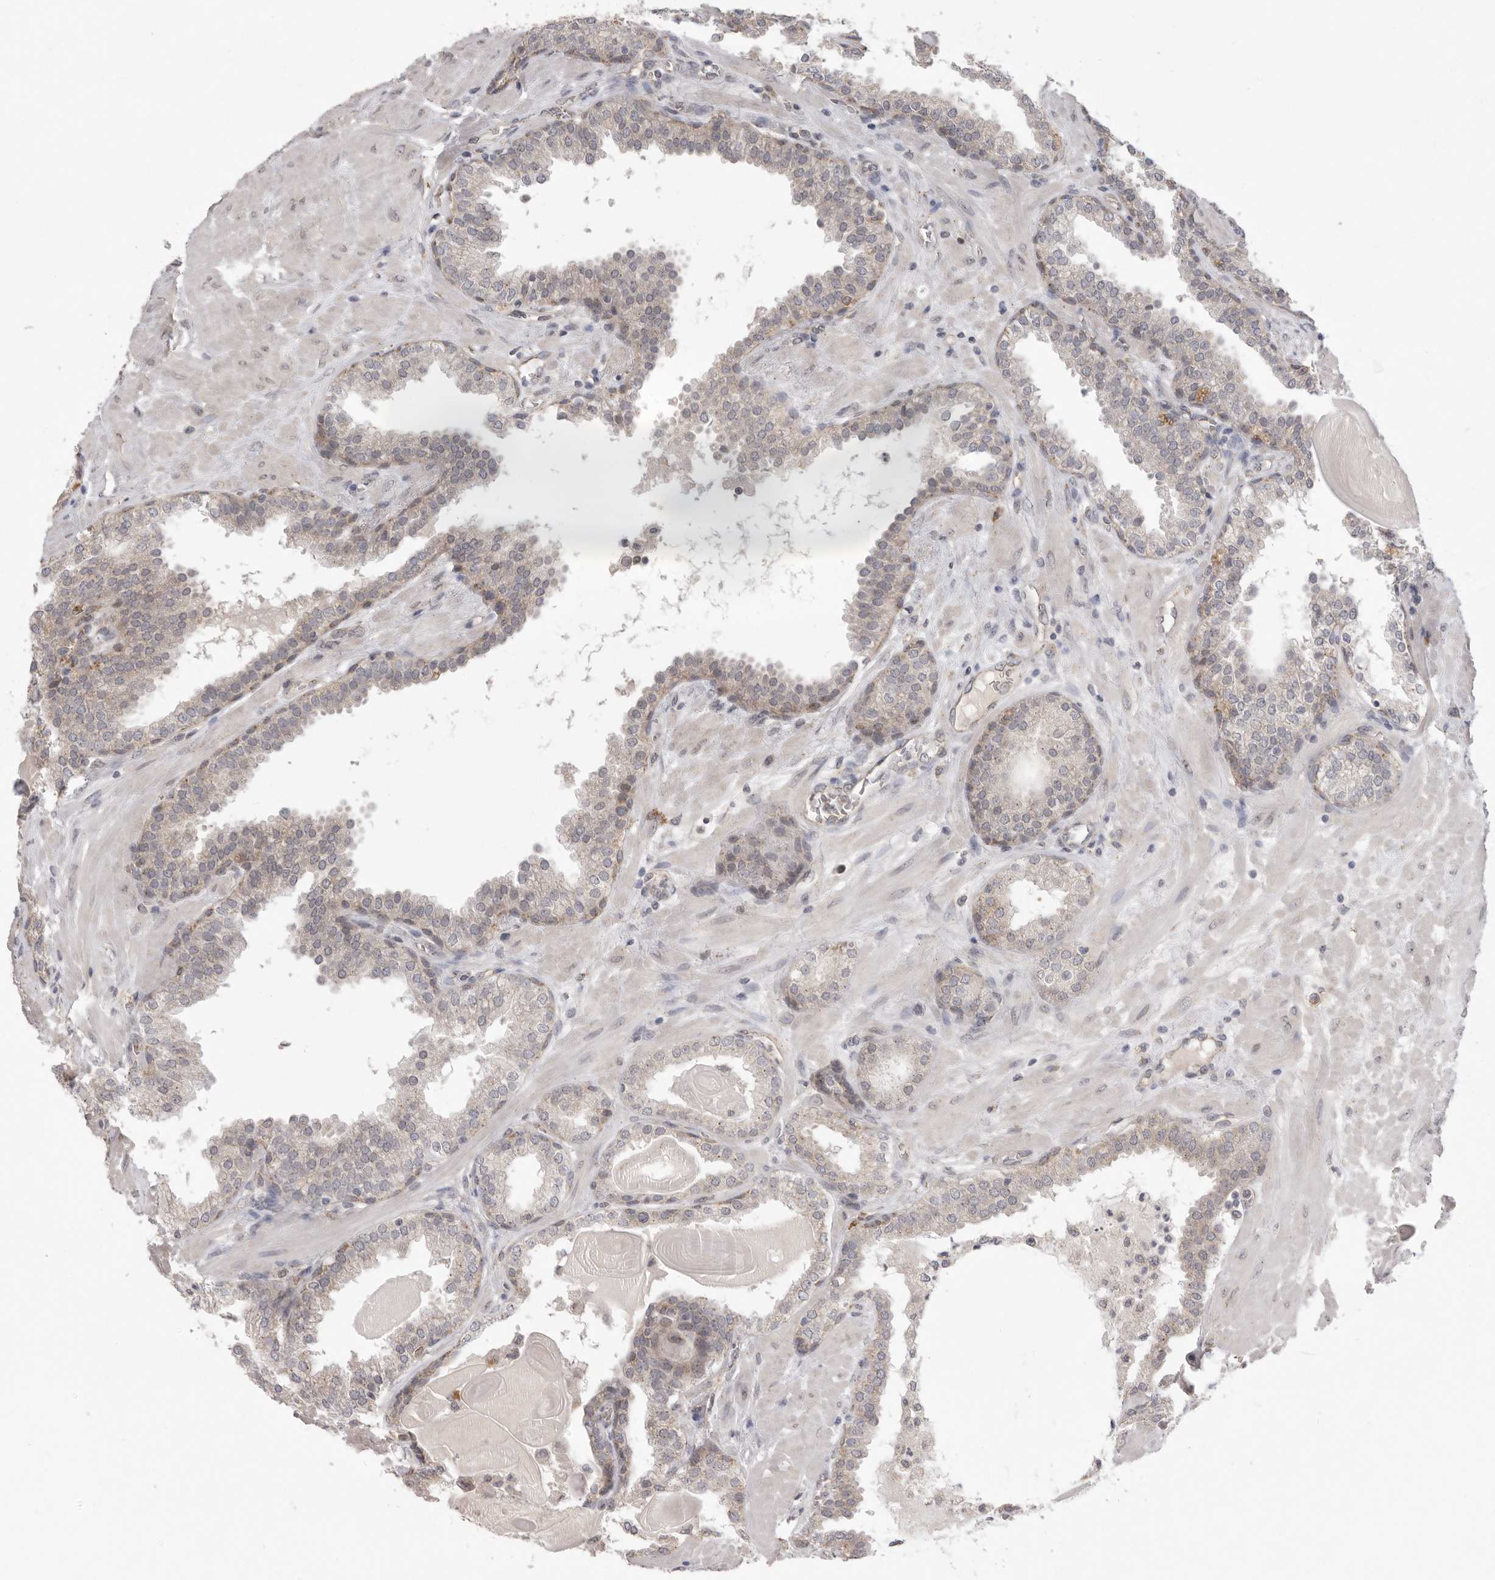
{"staining": {"intensity": "moderate", "quantity": "<25%", "location": "cytoplasmic/membranous"}, "tissue": "prostate", "cell_type": "Glandular cells", "image_type": "normal", "snomed": [{"axis": "morphology", "description": "Normal tissue, NOS"}, {"axis": "topography", "description": "Prostate"}], "caption": "Immunohistochemical staining of normal human prostate demonstrates low levels of moderate cytoplasmic/membranous expression in about <25% of glandular cells.", "gene": "TLR3", "patient": {"sex": "male", "age": 51}}